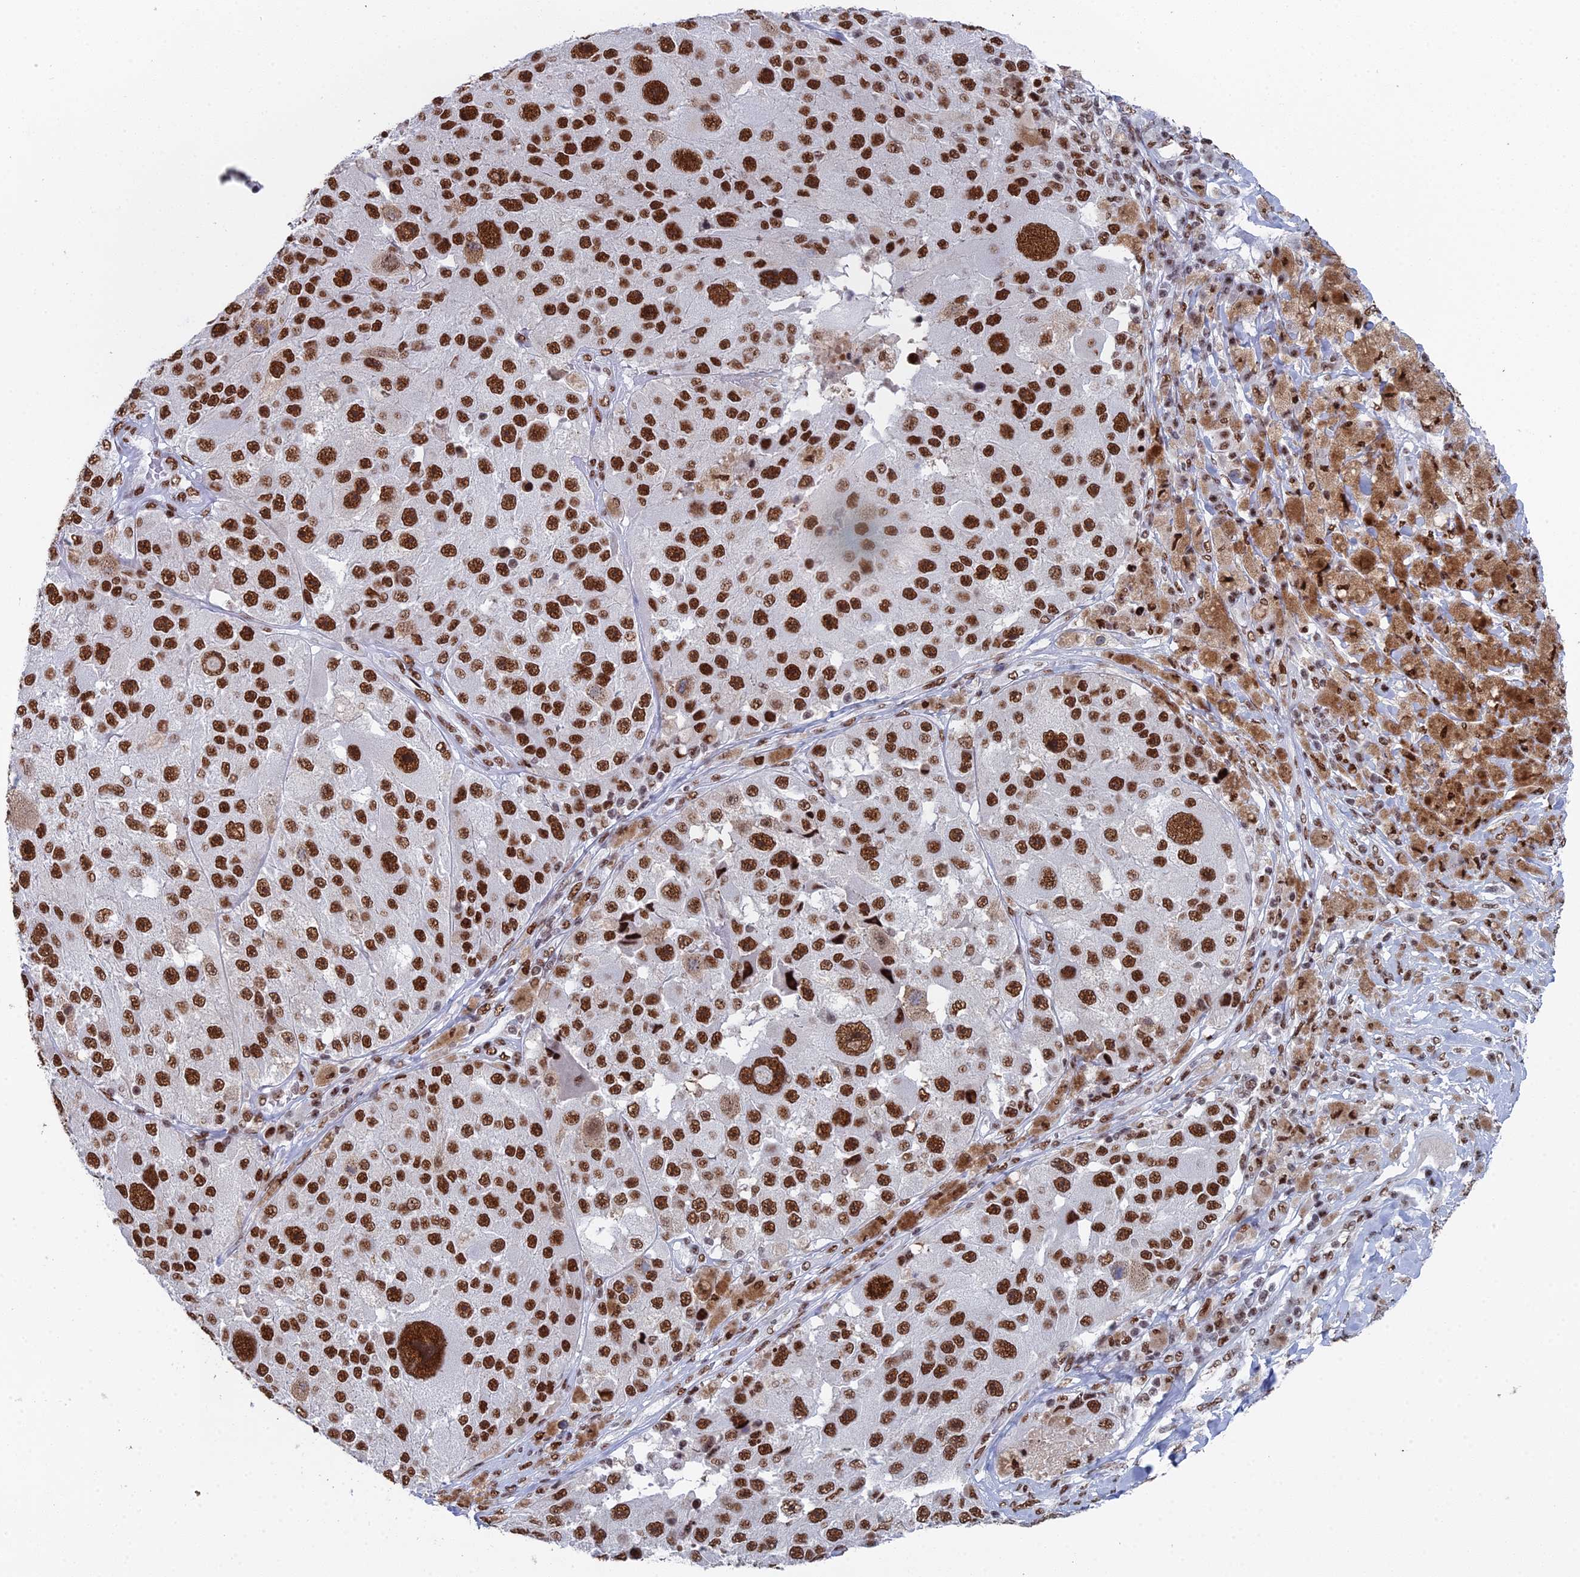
{"staining": {"intensity": "strong", "quantity": ">75%", "location": "nuclear"}, "tissue": "melanoma", "cell_type": "Tumor cells", "image_type": "cancer", "snomed": [{"axis": "morphology", "description": "Malignant melanoma, Metastatic site"}, {"axis": "topography", "description": "Lymph node"}], "caption": "Immunohistochemical staining of melanoma demonstrates high levels of strong nuclear staining in about >75% of tumor cells.", "gene": "SF3B3", "patient": {"sex": "male", "age": 62}}